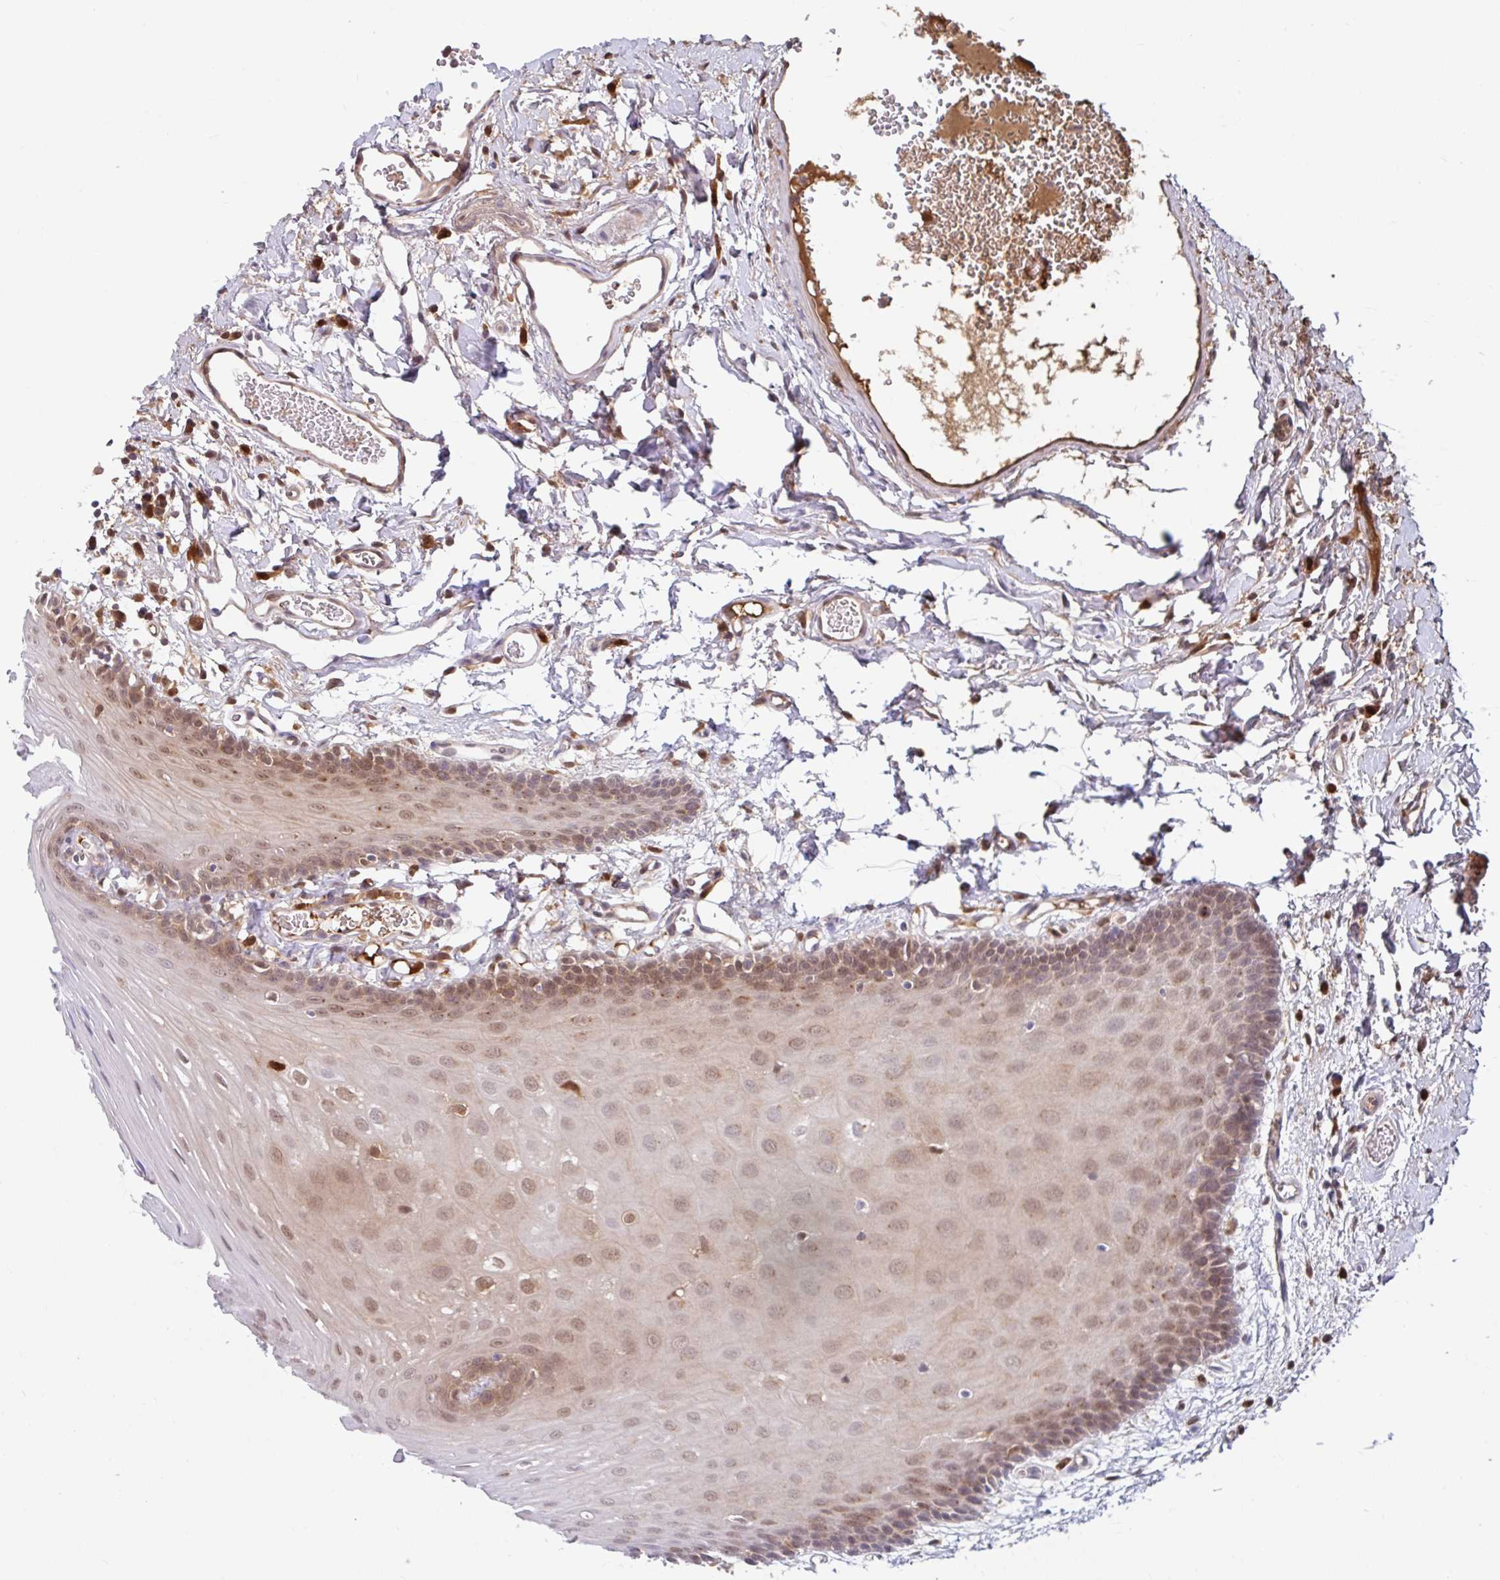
{"staining": {"intensity": "moderate", "quantity": ">75%", "location": "nuclear"}, "tissue": "oral mucosa", "cell_type": "Squamous epithelial cells", "image_type": "normal", "snomed": [{"axis": "morphology", "description": "Normal tissue, NOS"}, {"axis": "topography", "description": "Oral tissue"}, {"axis": "topography", "description": "Tounge, NOS"}], "caption": "Benign oral mucosa shows moderate nuclear staining in about >75% of squamous epithelial cells, visualized by immunohistochemistry.", "gene": "BLVRA", "patient": {"sex": "female", "age": 60}}